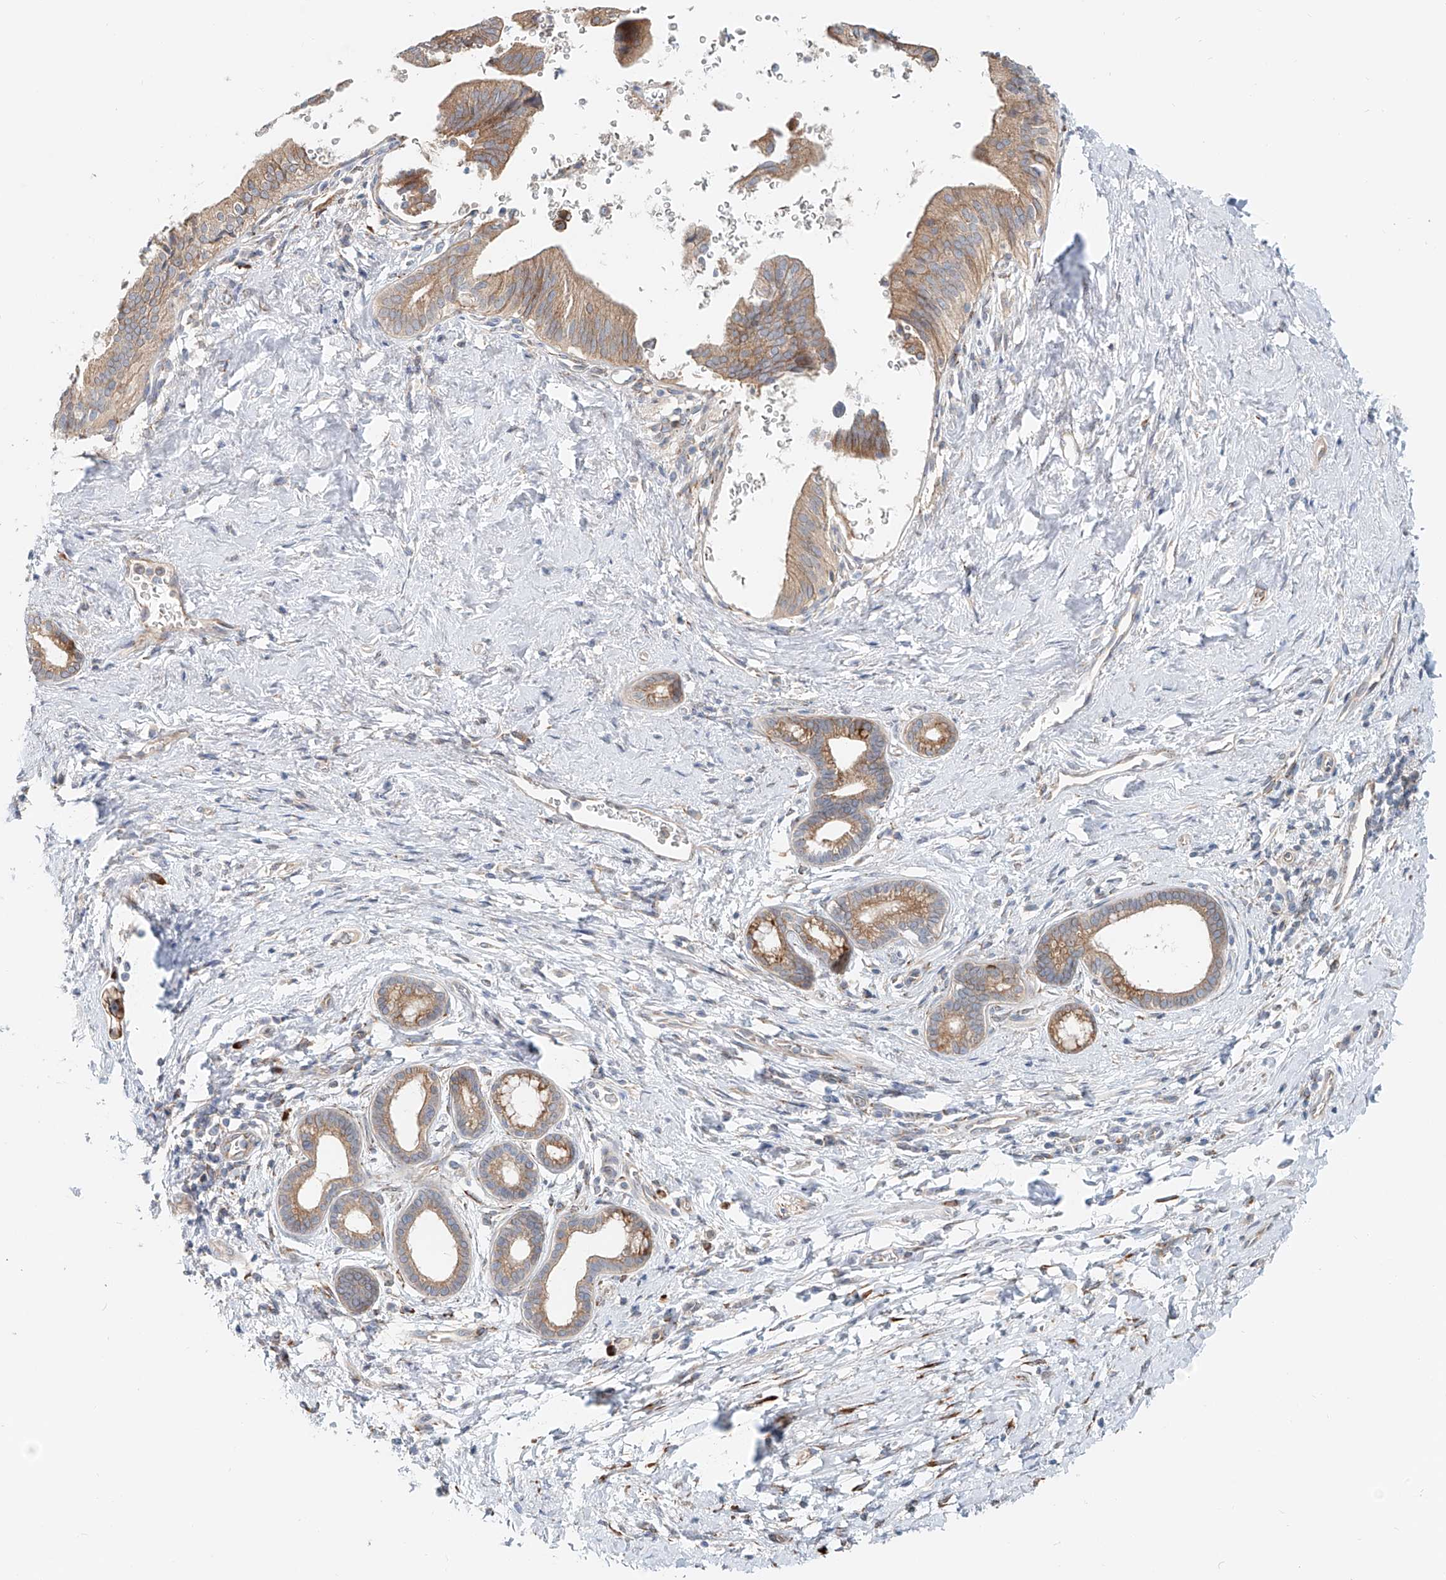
{"staining": {"intensity": "moderate", "quantity": ">75%", "location": "cytoplasmic/membranous"}, "tissue": "pancreatic cancer", "cell_type": "Tumor cells", "image_type": "cancer", "snomed": [{"axis": "morphology", "description": "Adenocarcinoma, NOS"}, {"axis": "topography", "description": "Pancreas"}], "caption": "Pancreatic cancer stained with immunohistochemistry (IHC) displays moderate cytoplasmic/membranous staining in approximately >75% of tumor cells.", "gene": "SNAP29", "patient": {"sex": "female", "age": 72}}